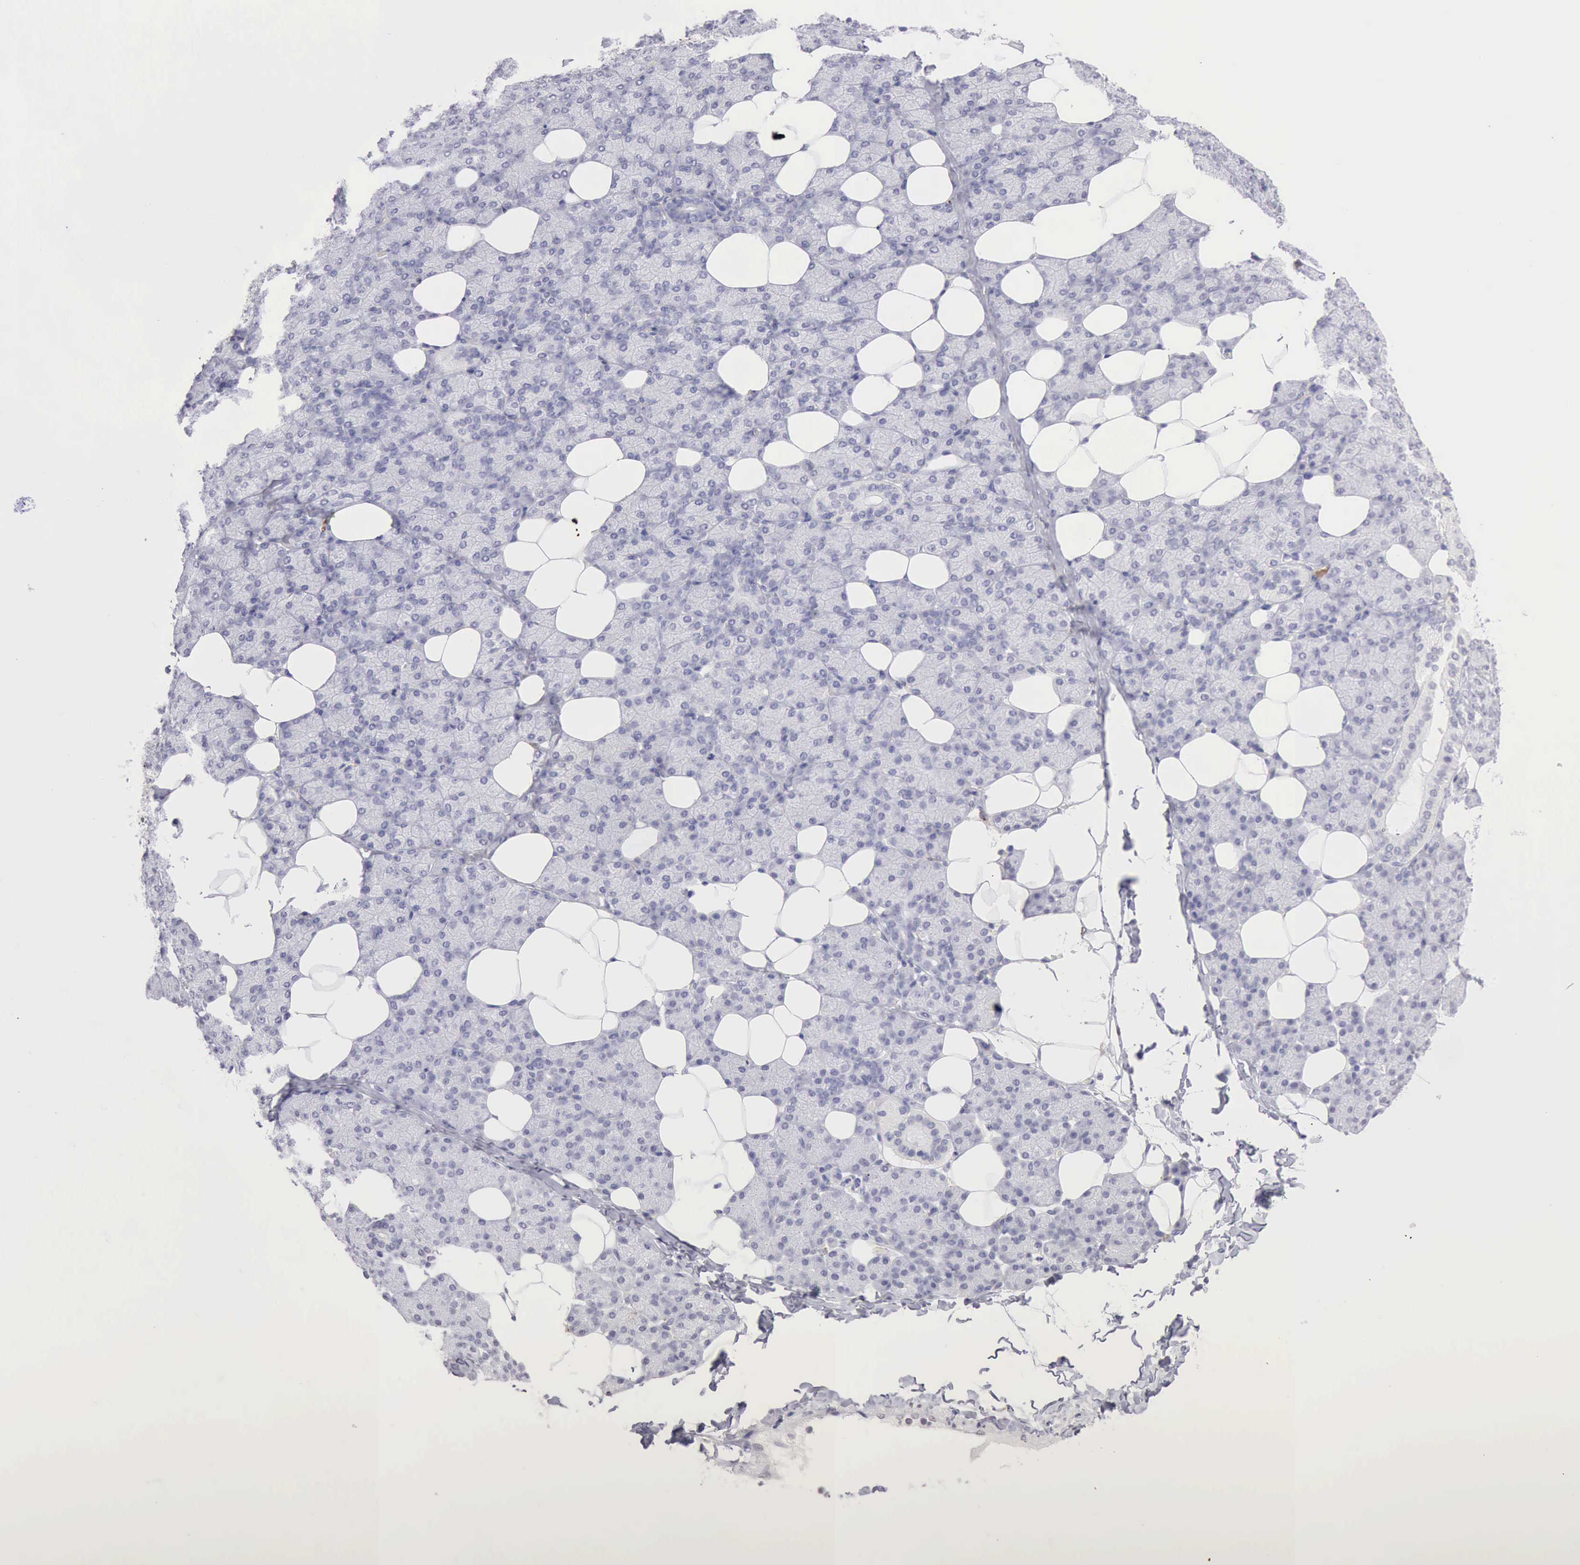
{"staining": {"intensity": "negative", "quantity": "none", "location": "none"}, "tissue": "salivary gland", "cell_type": "Glandular cells", "image_type": "normal", "snomed": [{"axis": "morphology", "description": "Normal tissue, NOS"}, {"axis": "topography", "description": "Lymph node"}, {"axis": "topography", "description": "Salivary gland"}], "caption": "IHC of unremarkable human salivary gland exhibits no staining in glandular cells. Brightfield microscopy of immunohistochemistry stained with DAB (3,3'-diaminobenzidine) (brown) and hematoxylin (blue), captured at high magnification.", "gene": "RNASE1", "patient": {"sex": "male", "age": 8}}